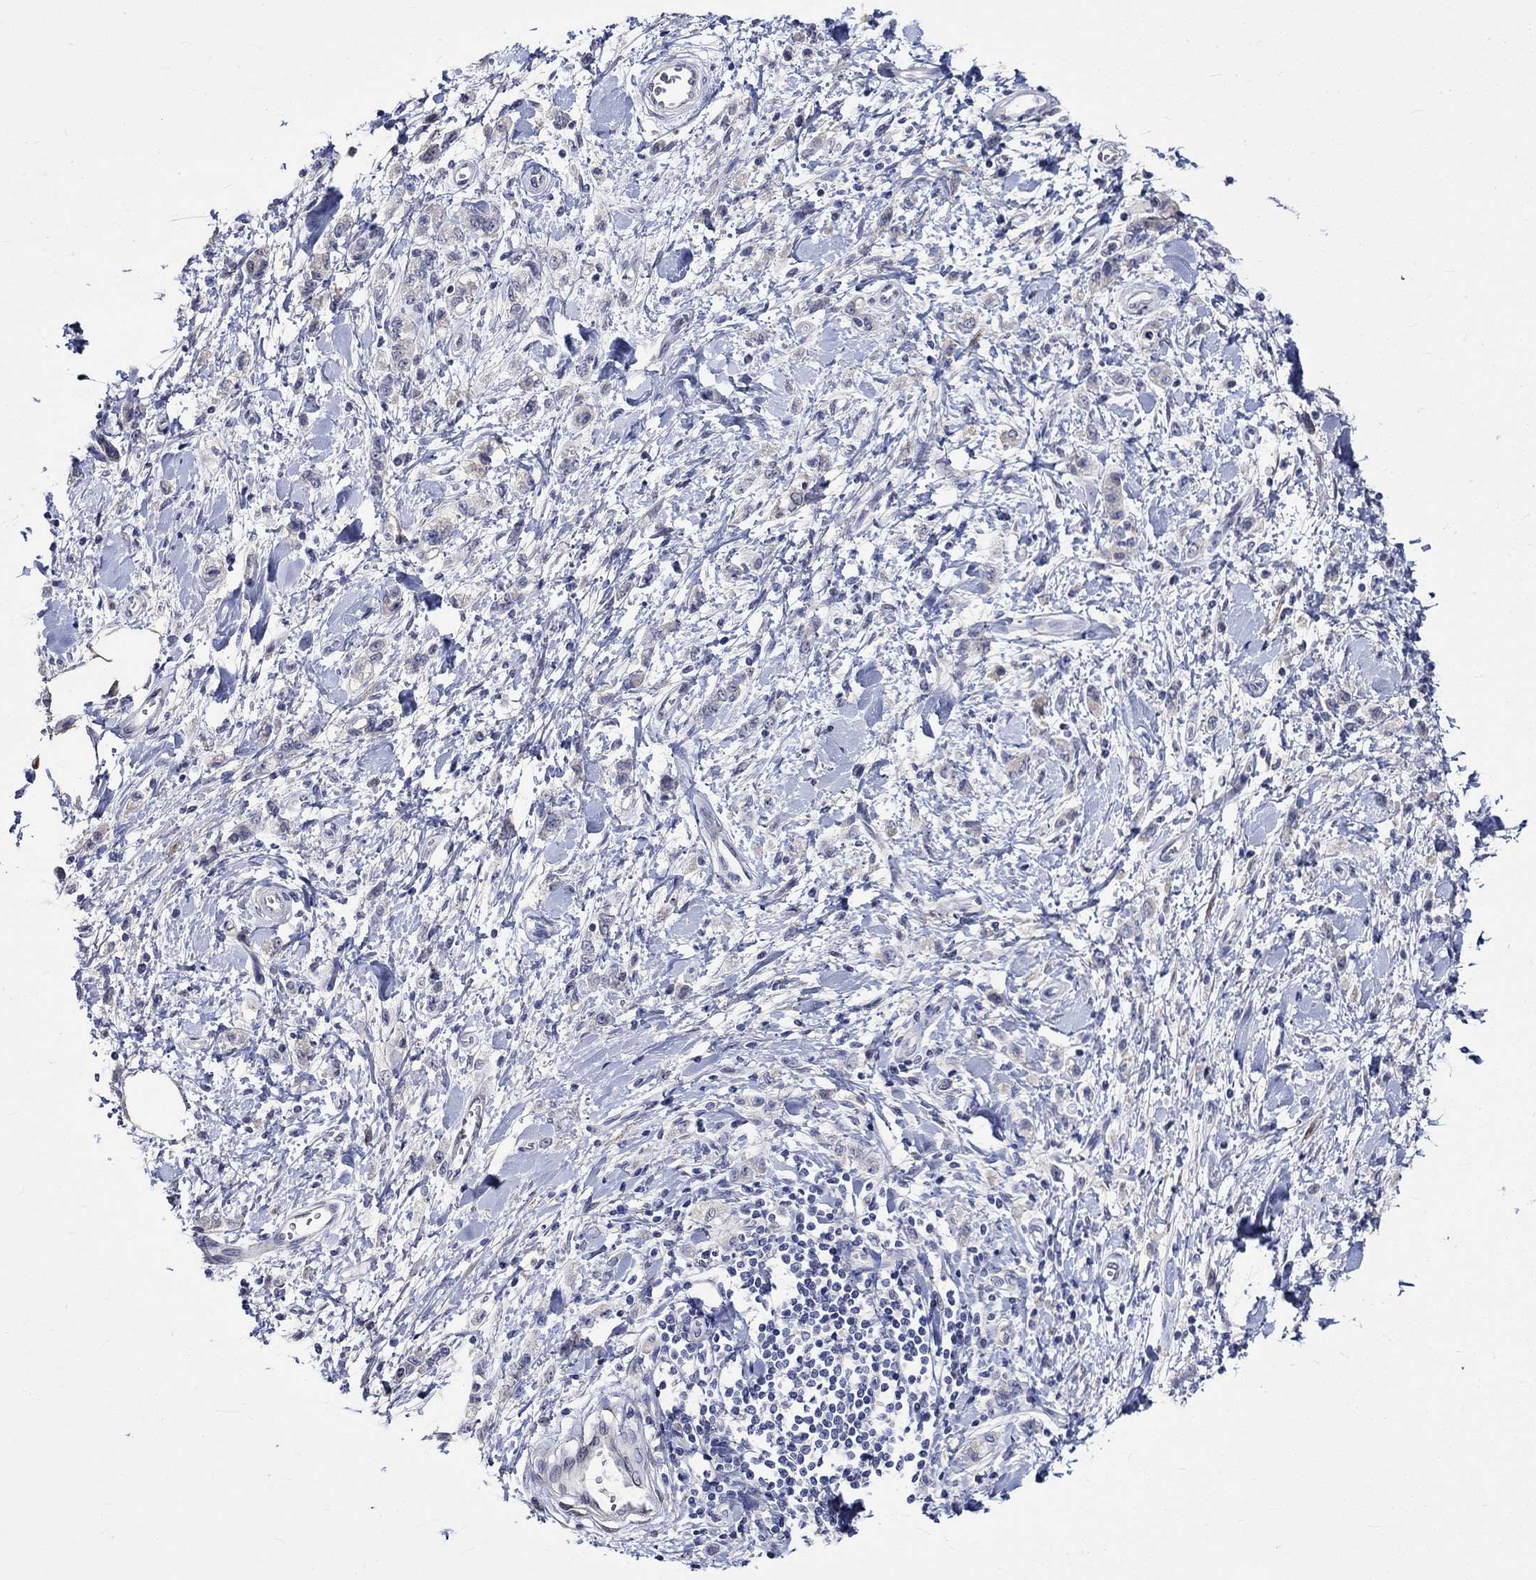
{"staining": {"intensity": "negative", "quantity": "none", "location": "none"}, "tissue": "stomach cancer", "cell_type": "Tumor cells", "image_type": "cancer", "snomed": [{"axis": "morphology", "description": "Adenocarcinoma, NOS"}, {"axis": "topography", "description": "Stomach"}], "caption": "DAB immunohistochemical staining of stomach cancer reveals no significant positivity in tumor cells.", "gene": "CRYAB", "patient": {"sex": "male", "age": 77}}